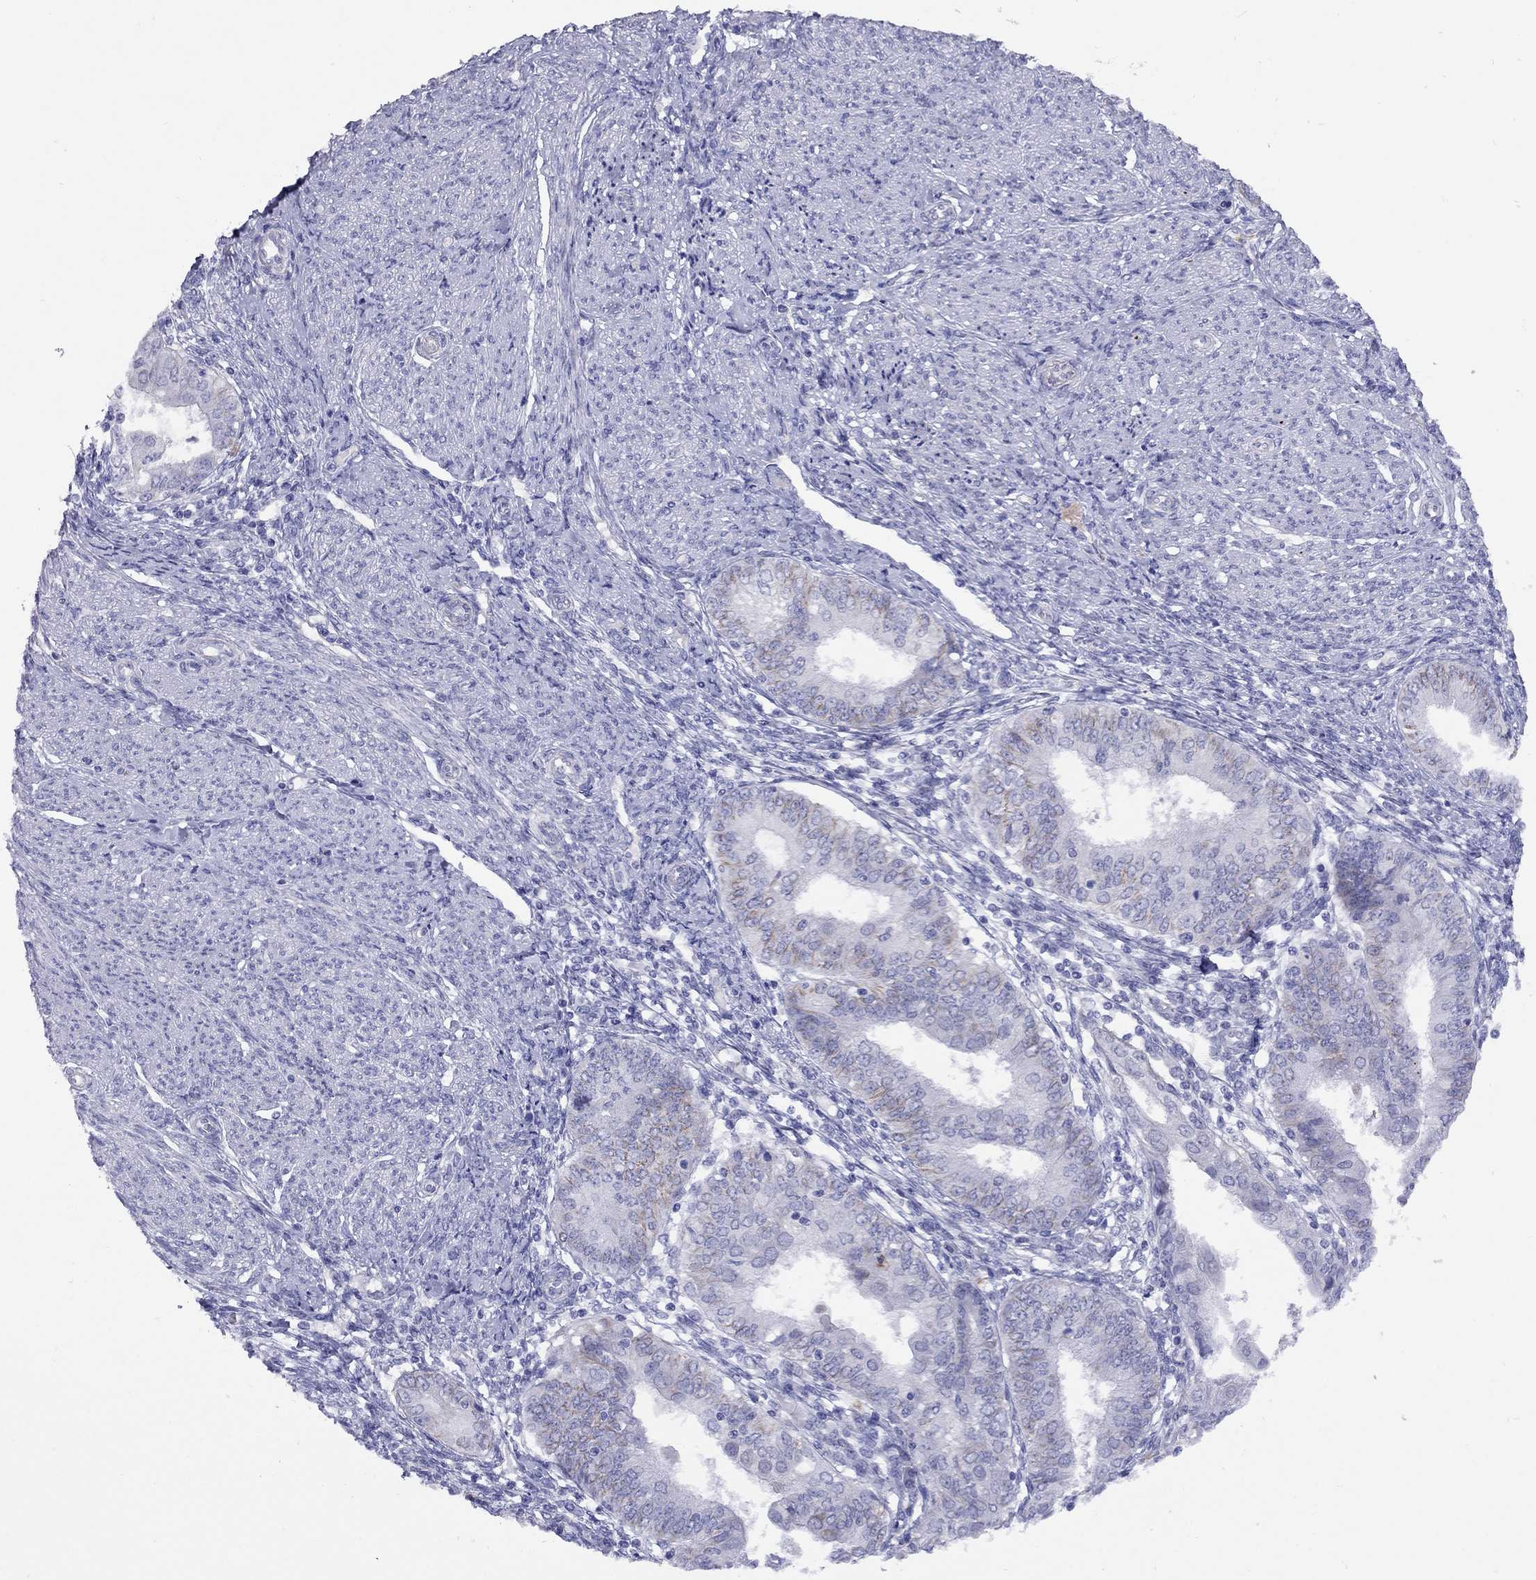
{"staining": {"intensity": "moderate", "quantity": "<25%", "location": "cytoplasmic/membranous"}, "tissue": "endometrial cancer", "cell_type": "Tumor cells", "image_type": "cancer", "snomed": [{"axis": "morphology", "description": "Adenocarcinoma, NOS"}, {"axis": "topography", "description": "Endometrium"}], "caption": "Endometrial adenocarcinoma stained with DAB (3,3'-diaminobenzidine) immunohistochemistry displays low levels of moderate cytoplasmic/membranous expression in approximately <25% of tumor cells.", "gene": "SPINT4", "patient": {"sex": "female", "age": 68}}